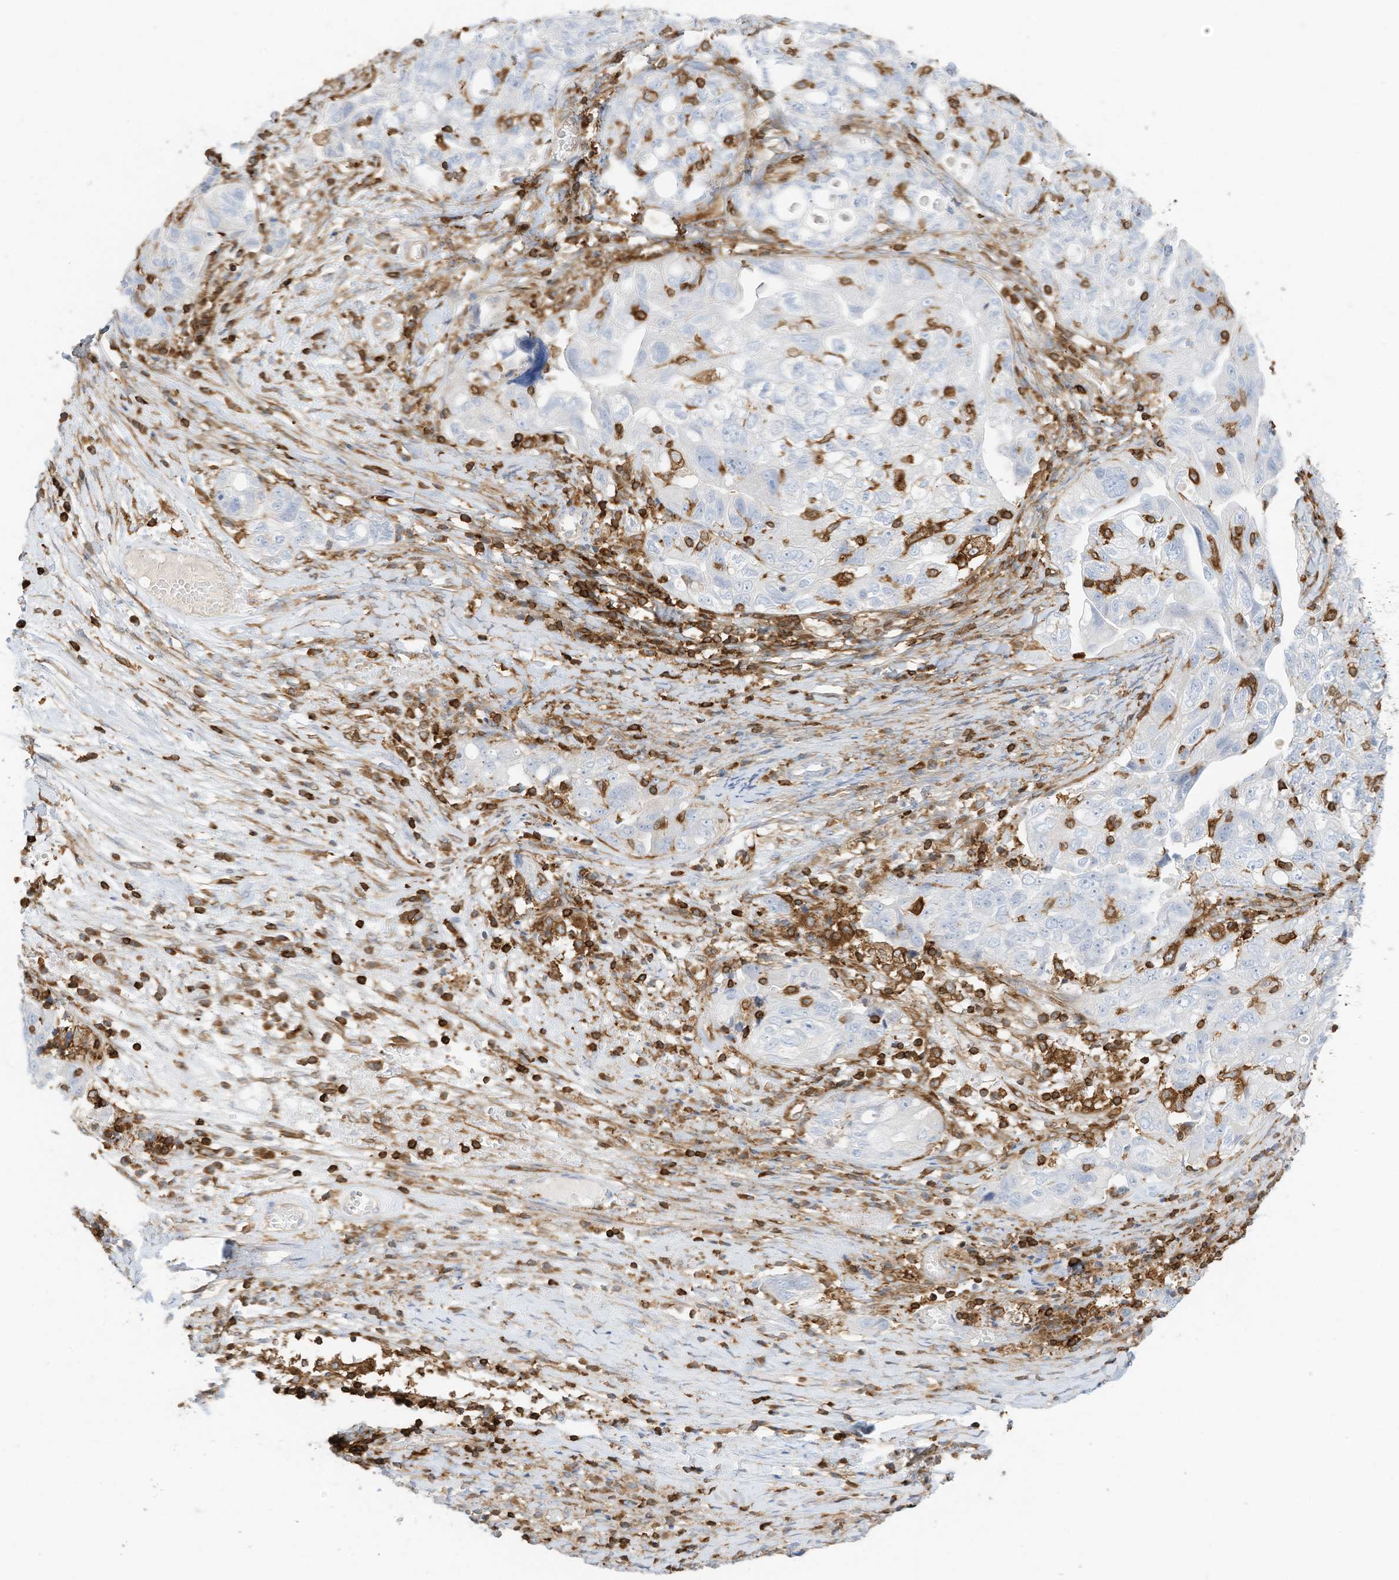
{"staining": {"intensity": "negative", "quantity": "none", "location": "none"}, "tissue": "ovarian cancer", "cell_type": "Tumor cells", "image_type": "cancer", "snomed": [{"axis": "morphology", "description": "Carcinoma, NOS"}, {"axis": "morphology", "description": "Cystadenocarcinoma, serous, NOS"}, {"axis": "topography", "description": "Ovary"}], "caption": "Tumor cells show no significant protein staining in ovarian carcinoma.", "gene": "ARHGAP25", "patient": {"sex": "female", "age": 69}}